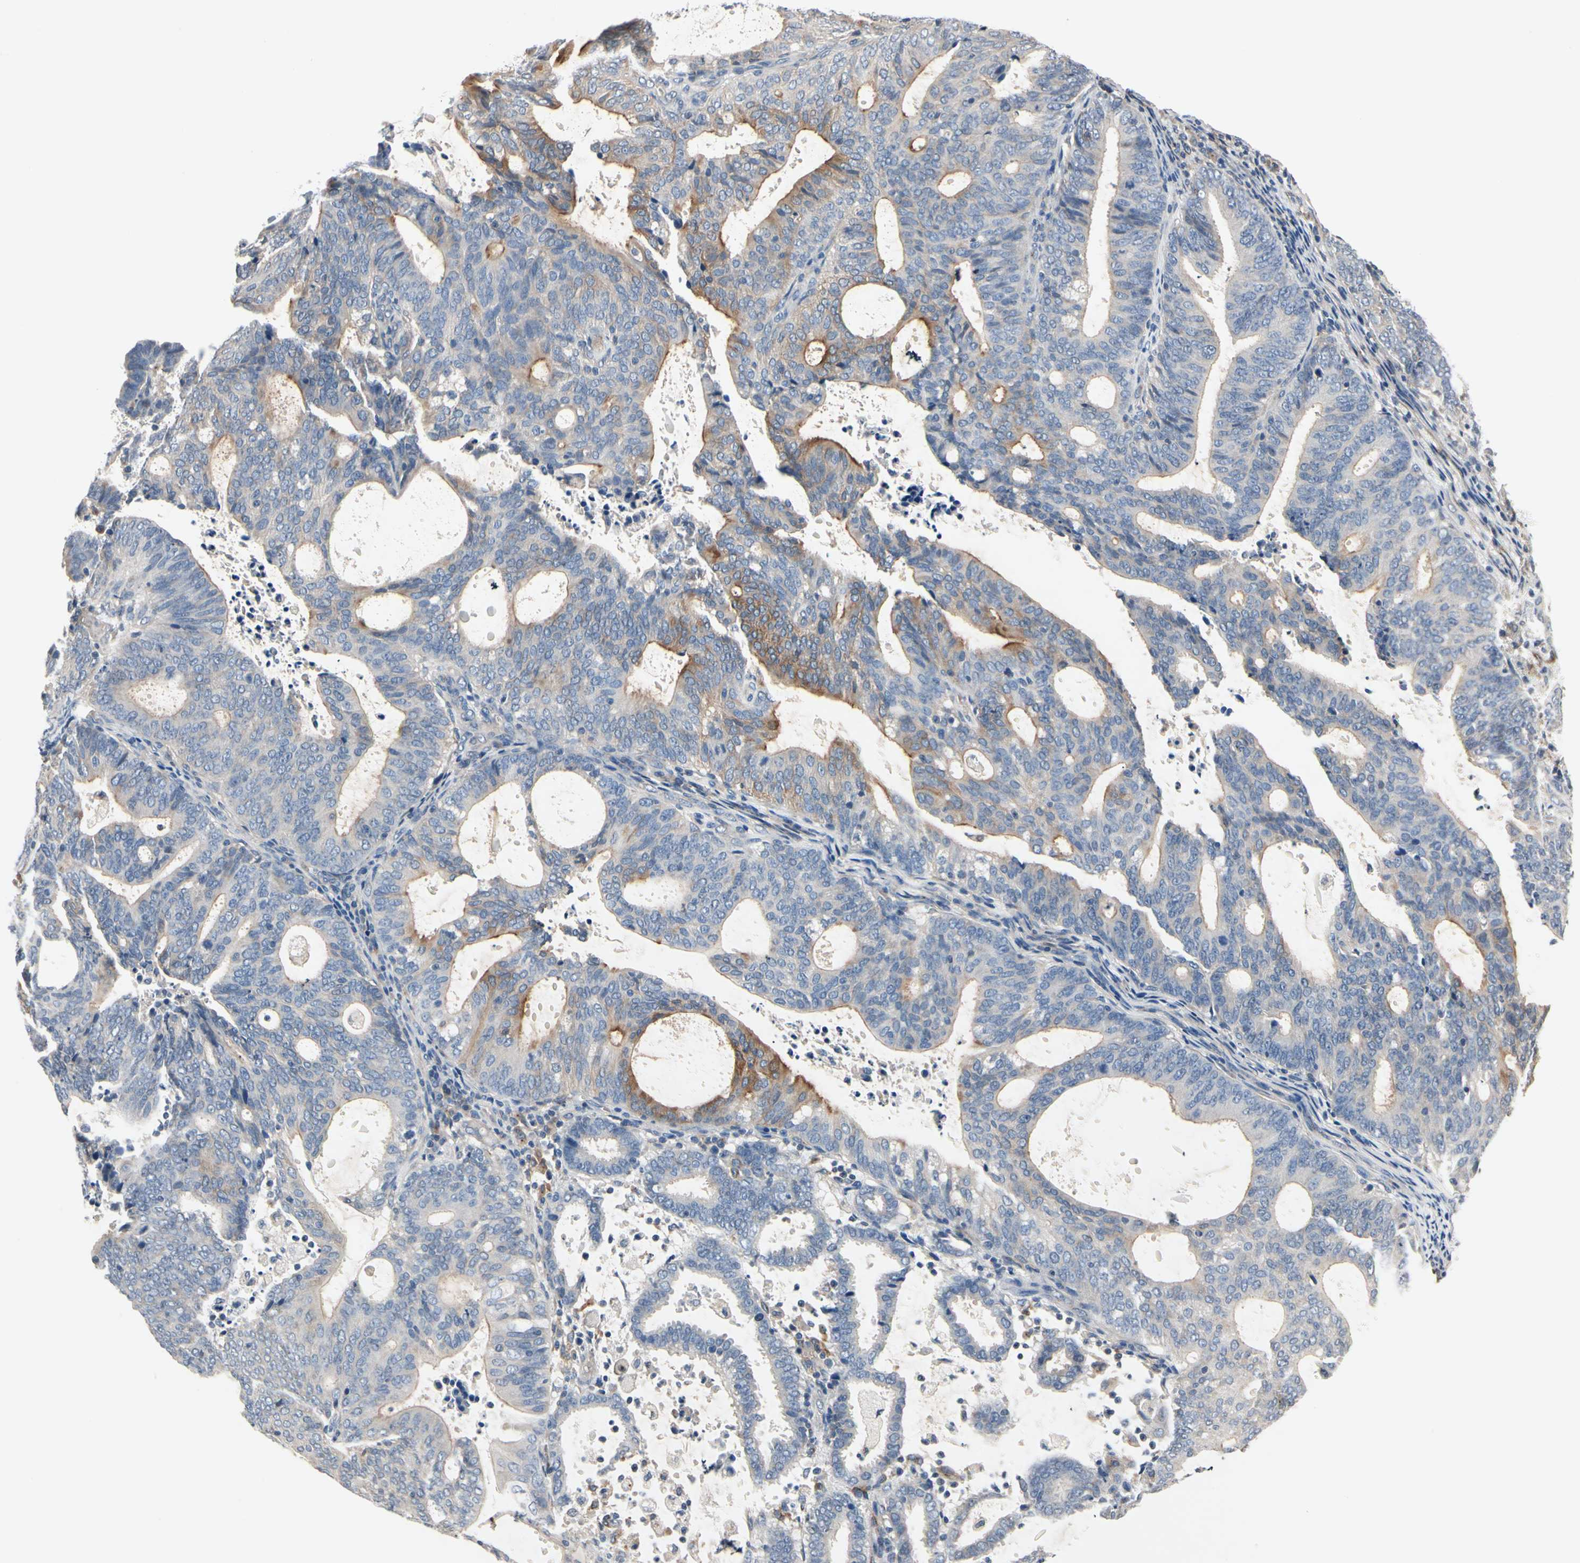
{"staining": {"intensity": "moderate", "quantity": "<25%", "location": "cytoplasmic/membranous"}, "tissue": "endometrial cancer", "cell_type": "Tumor cells", "image_type": "cancer", "snomed": [{"axis": "morphology", "description": "Adenocarcinoma, NOS"}, {"axis": "topography", "description": "Uterus"}], "caption": "Immunohistochemistry of human endometrial adenocarcinoma reveals low levels of moderate cytoplasmic/membranous staining in about <25% of tumor cells.", "gene": "PRKAR2B", "patient": {"sex": "female", "age": 83}}